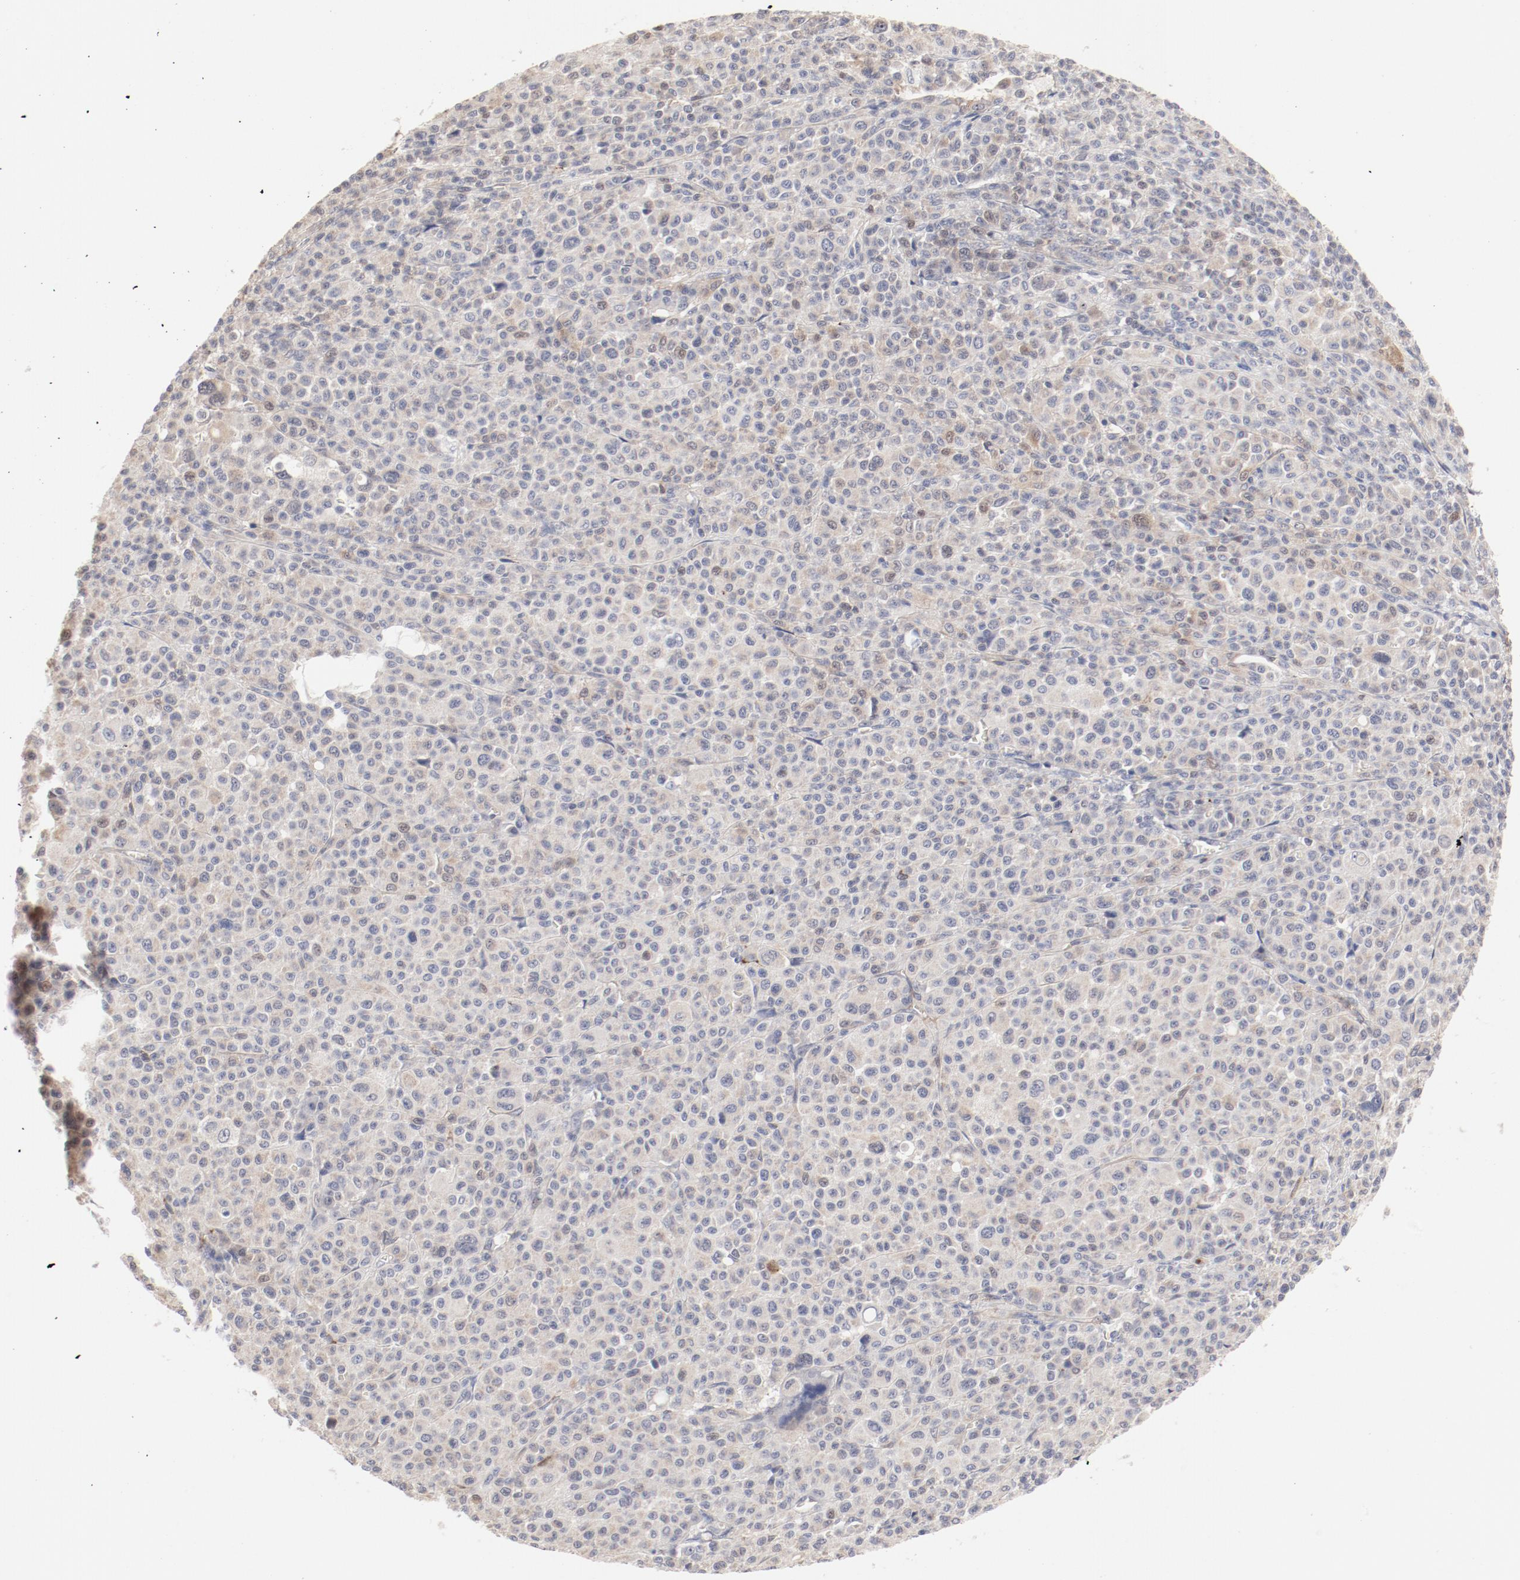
{"staining": {"intensity": "negative", "quantity": "none", "location": "none"}, "tissue": "melanoma", "cell_type": "Tumor cells", "image_type": "cancer", "snomed": [{"axis": "morphology", "description": "Malignant melanoma, Metastatic site"}, {"axis": "topography", "description": "Skin"}], "caption": "Immunohistochemistry image of neoplastic tissue: human melanoma stained with DAB demonstrates no significant protein staining in tumor cells.", "gene": "MAGED4", "patient": {"sex": "female", "age": 74}}